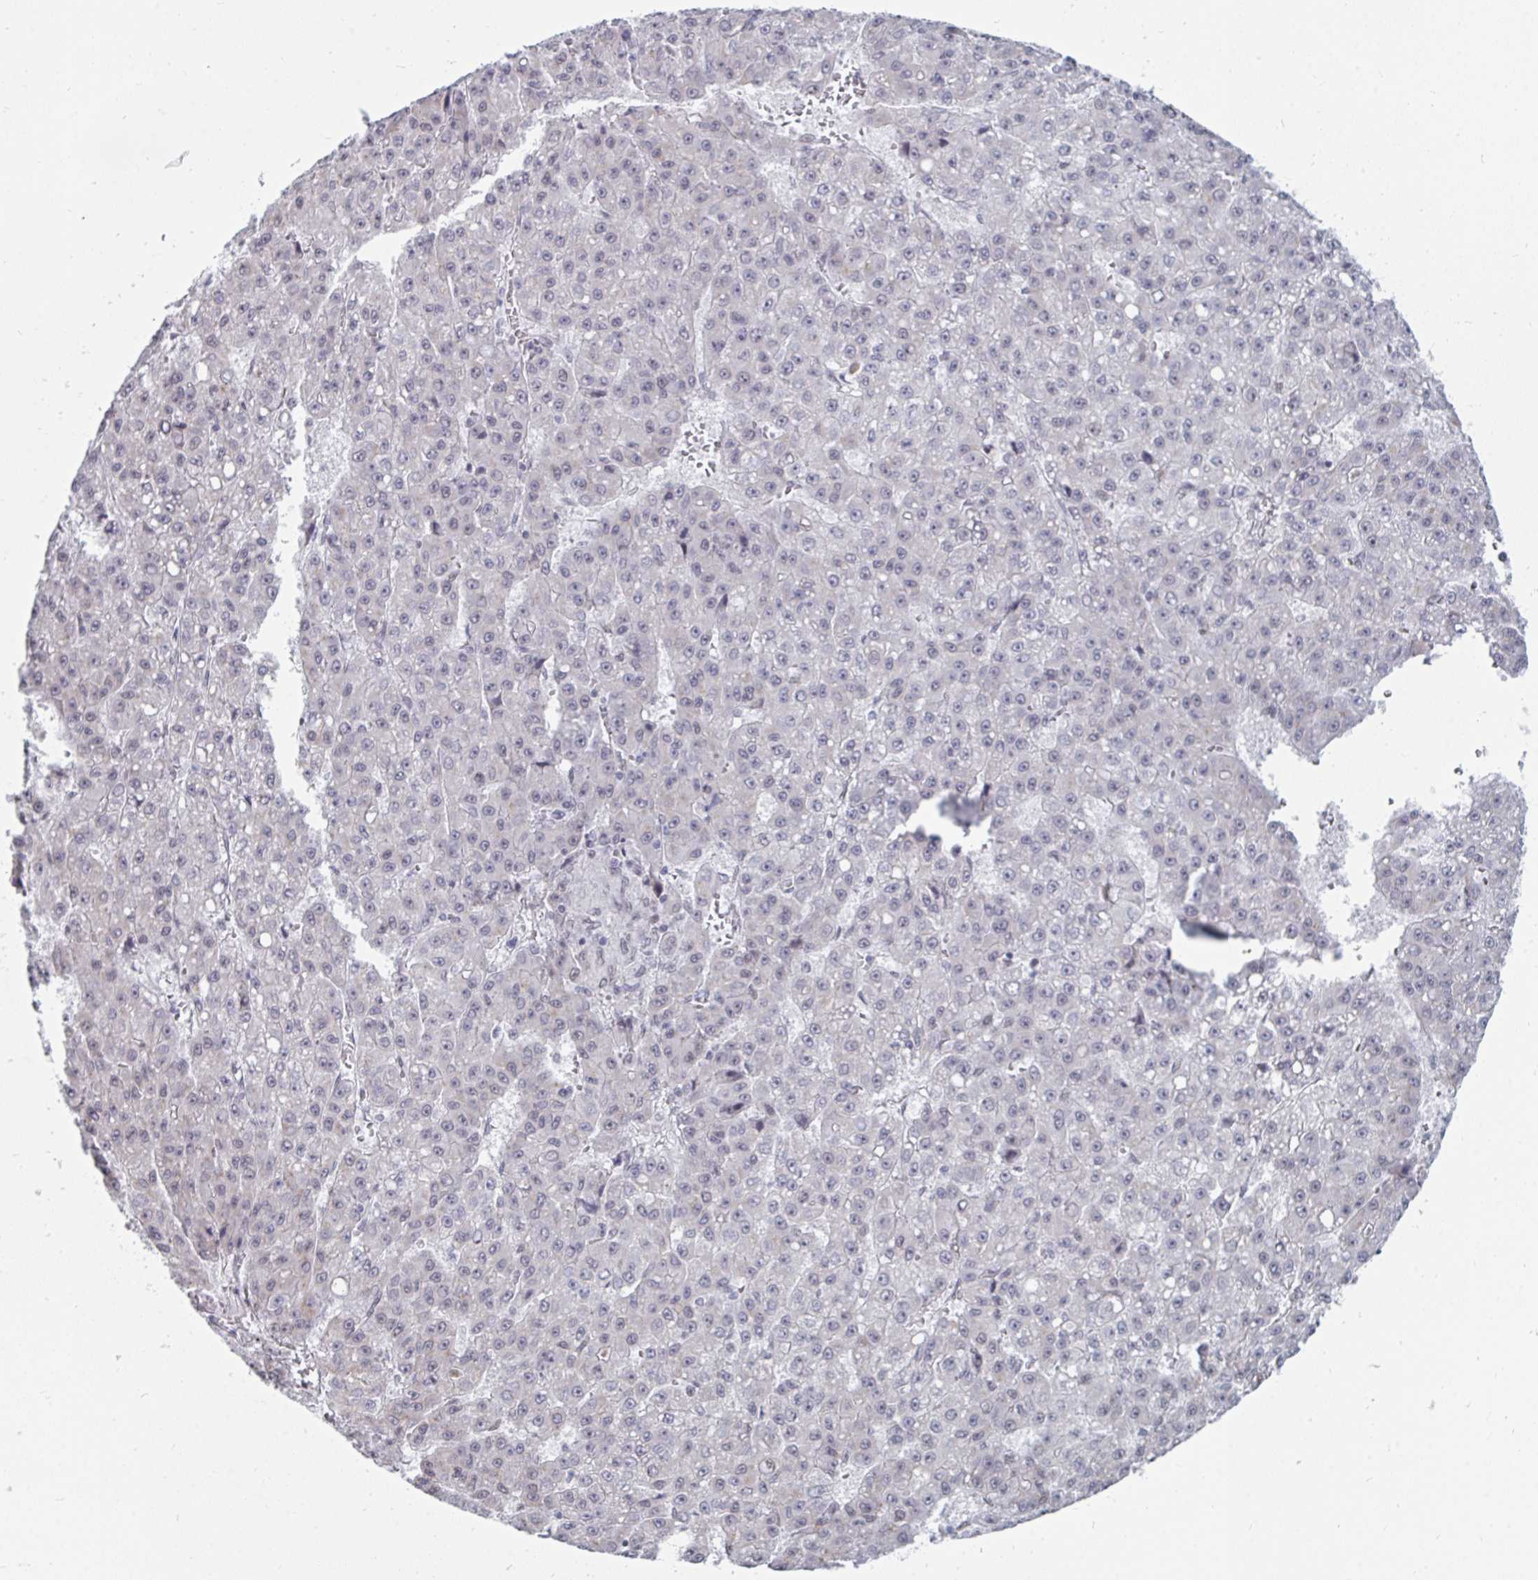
{"staining": {"intensity": "negative", "quantity": "none", "location": "none"}, "tissue": "liver cancer", "cell_type": "Tumor cells", "image_type": "cancer", "snomed": [{"axis": "morphology", "description": "Carcinoma, Hepatocellular, NOS"}, {"axis": "topography", "description": "Liver"}], "caption": "High magnification brightfield microscopy of liver cancer (hepatocellular carcinoma) stained with DAB (brown) and counterstained with hematoxylin (blue): tumor cells show no significant staining.", "gene": "TRIP12", "patient": {"sex": "male", "age": 70}}